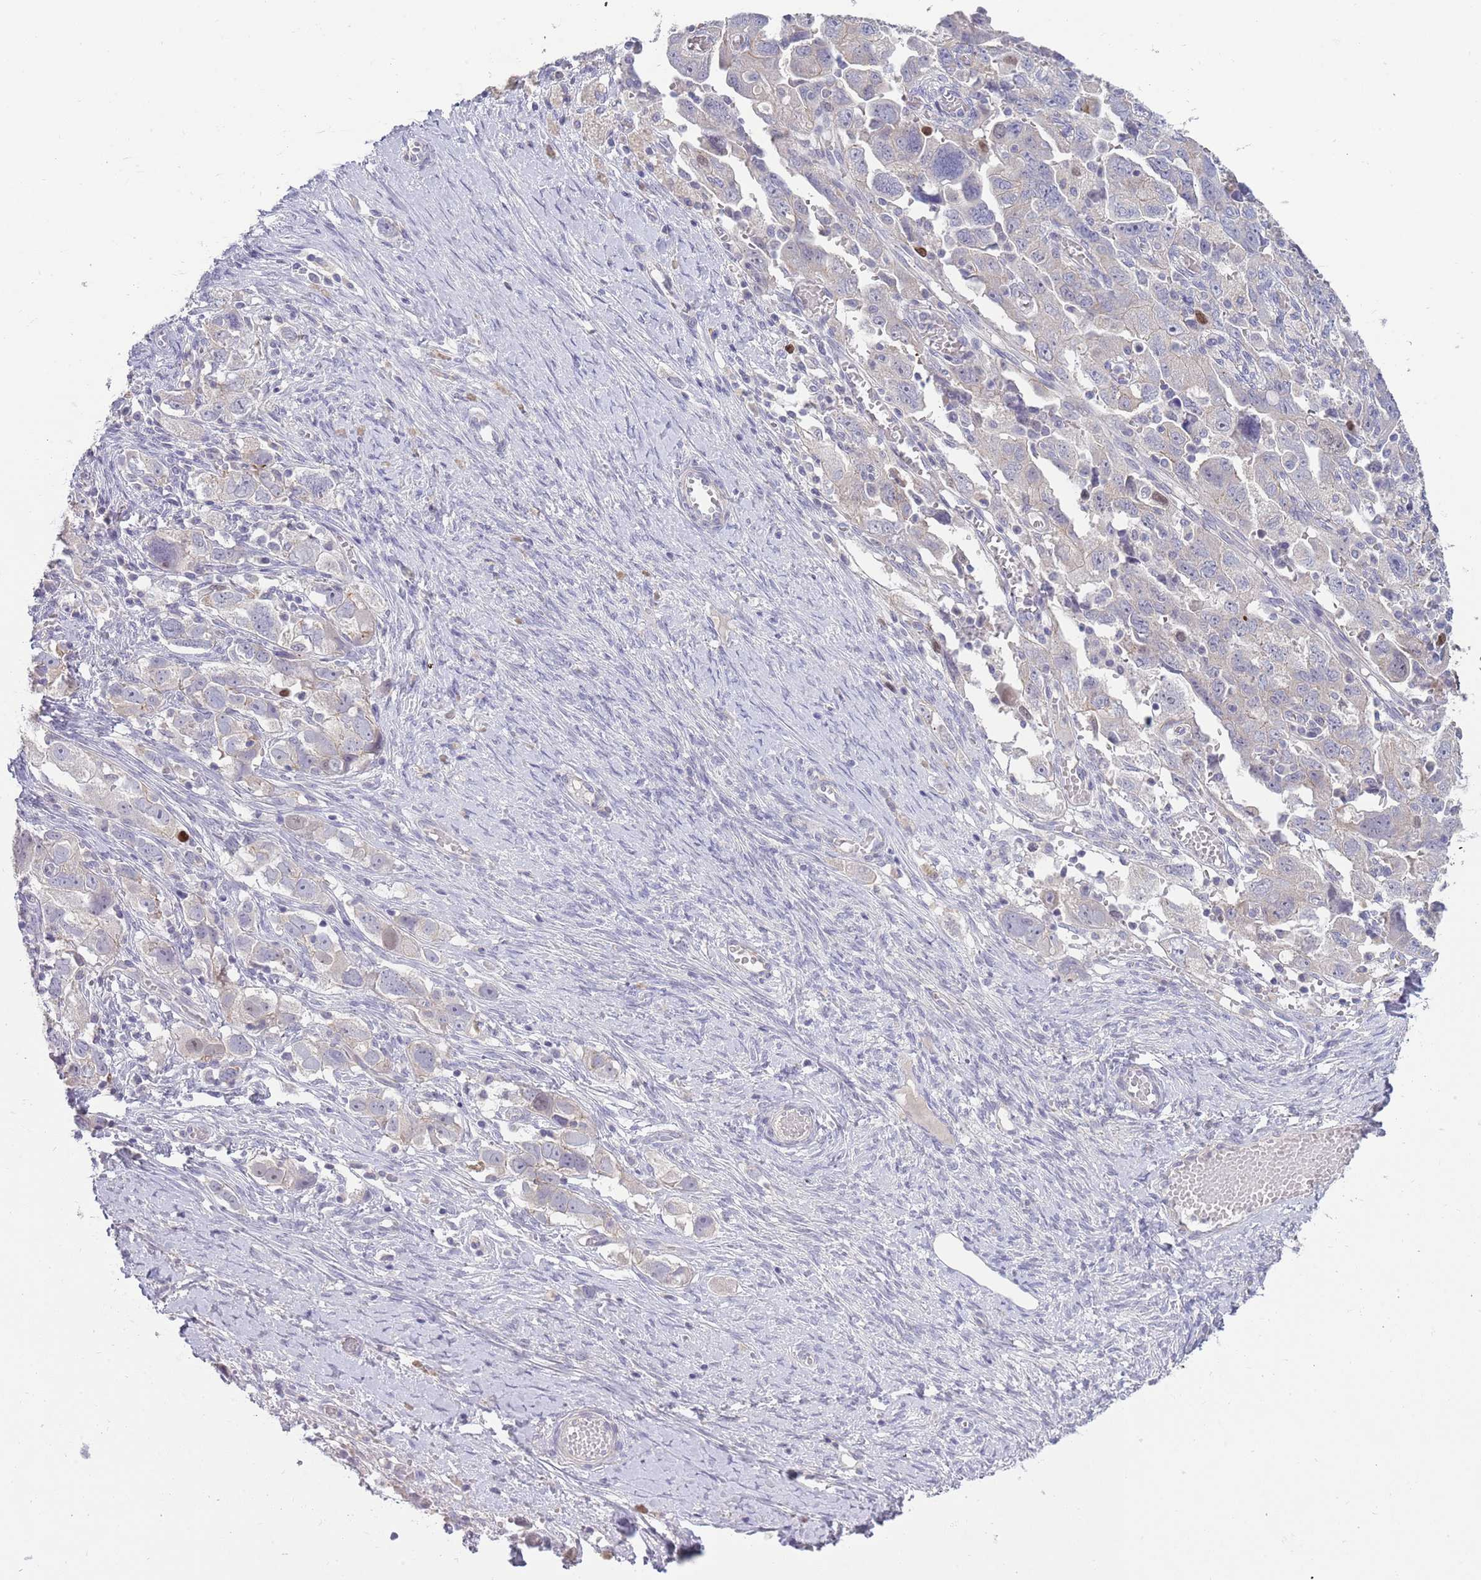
{"staining": {"intensity": "negative", "quantity": "none", "location": "none"}, "tissue": "ovarian cancer", "cell_type": "Tumor cells", "image_type": "cancer", "snomed": [{"axis": "morphology", "description": "Carcinoma, NOS"}, {"axis": "morphology", "description": "Cystadenocarcinoma, serous, NOS"}, {"axis": "topography", "description": "Ovary"}], "caption": "Ovarian cancer (serous cystadenocarcinoma) was stained to show a protein in brown. There is no significant staining in tumor cells. The staining was performed using DAB to visualize the protein expression in brown, while the nuclei were stained in blue with hematoxylin (Magnification: 20x).", "gene": "PIMREG", "patient": {"sex": "female", "age": 69}}